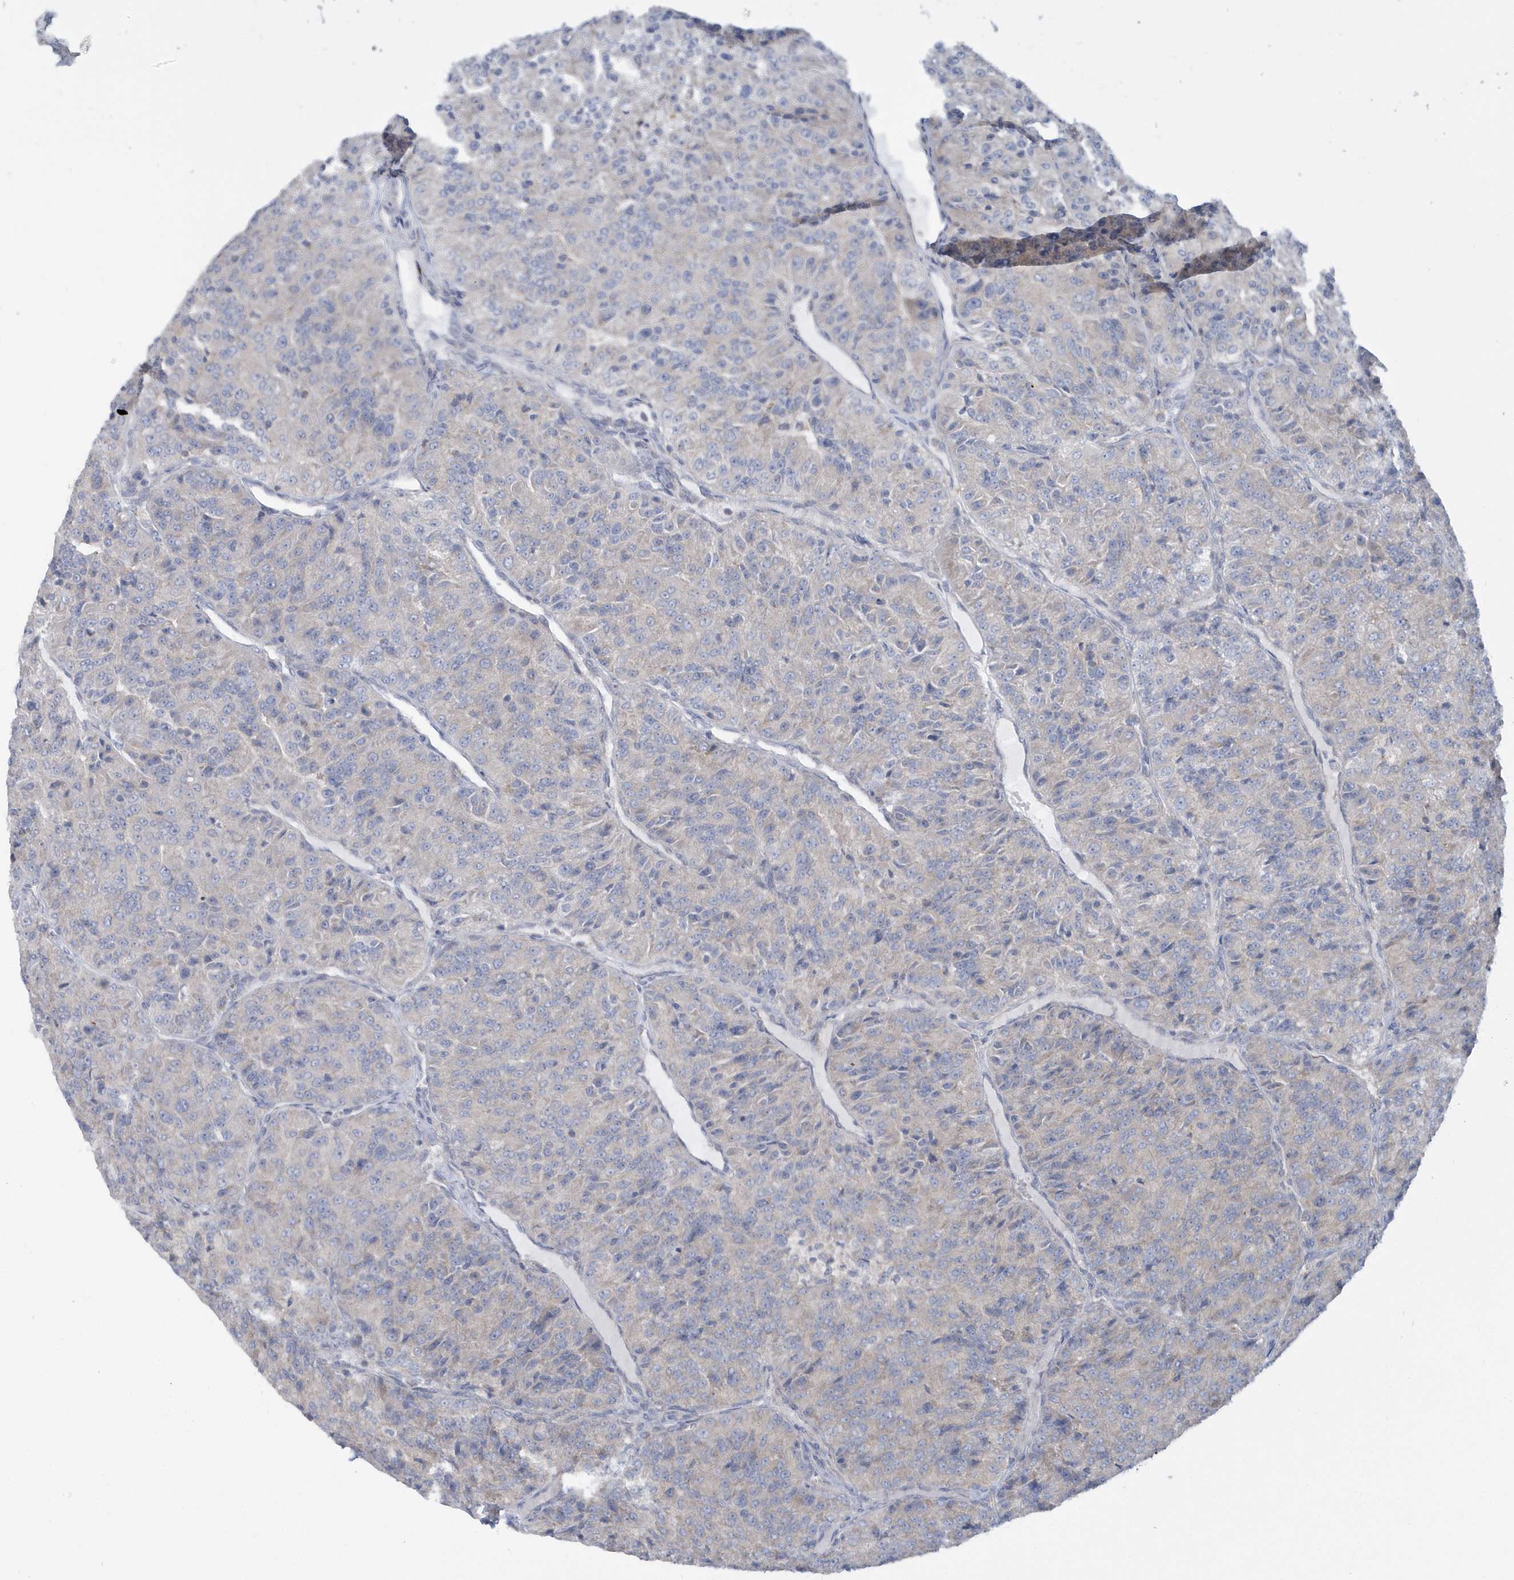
{"staining": {"intensity": "negative", "quantity": "none", "location": "none"}, "tissue": "renal cancer", "cell_type": "Tumor cells", "image_type": "cancer", "snomed": [{"axis": "morphology", "description": "Adenocarcinoma, NOS"}, {"axis": "topography", "description": "Kidney"}], "caption": "High power microscopy histopathology image of an immunohistochemistry (IHC) histopathology image of renal adenocarcinoma, revealing no significant positivity in tumor cells. The staining is performed using DAB brown chromogen with nuclei counter-stained in using hematoxylin.", "gene": "EIF3C", "patient": {"sex": "female", "age": 63}}